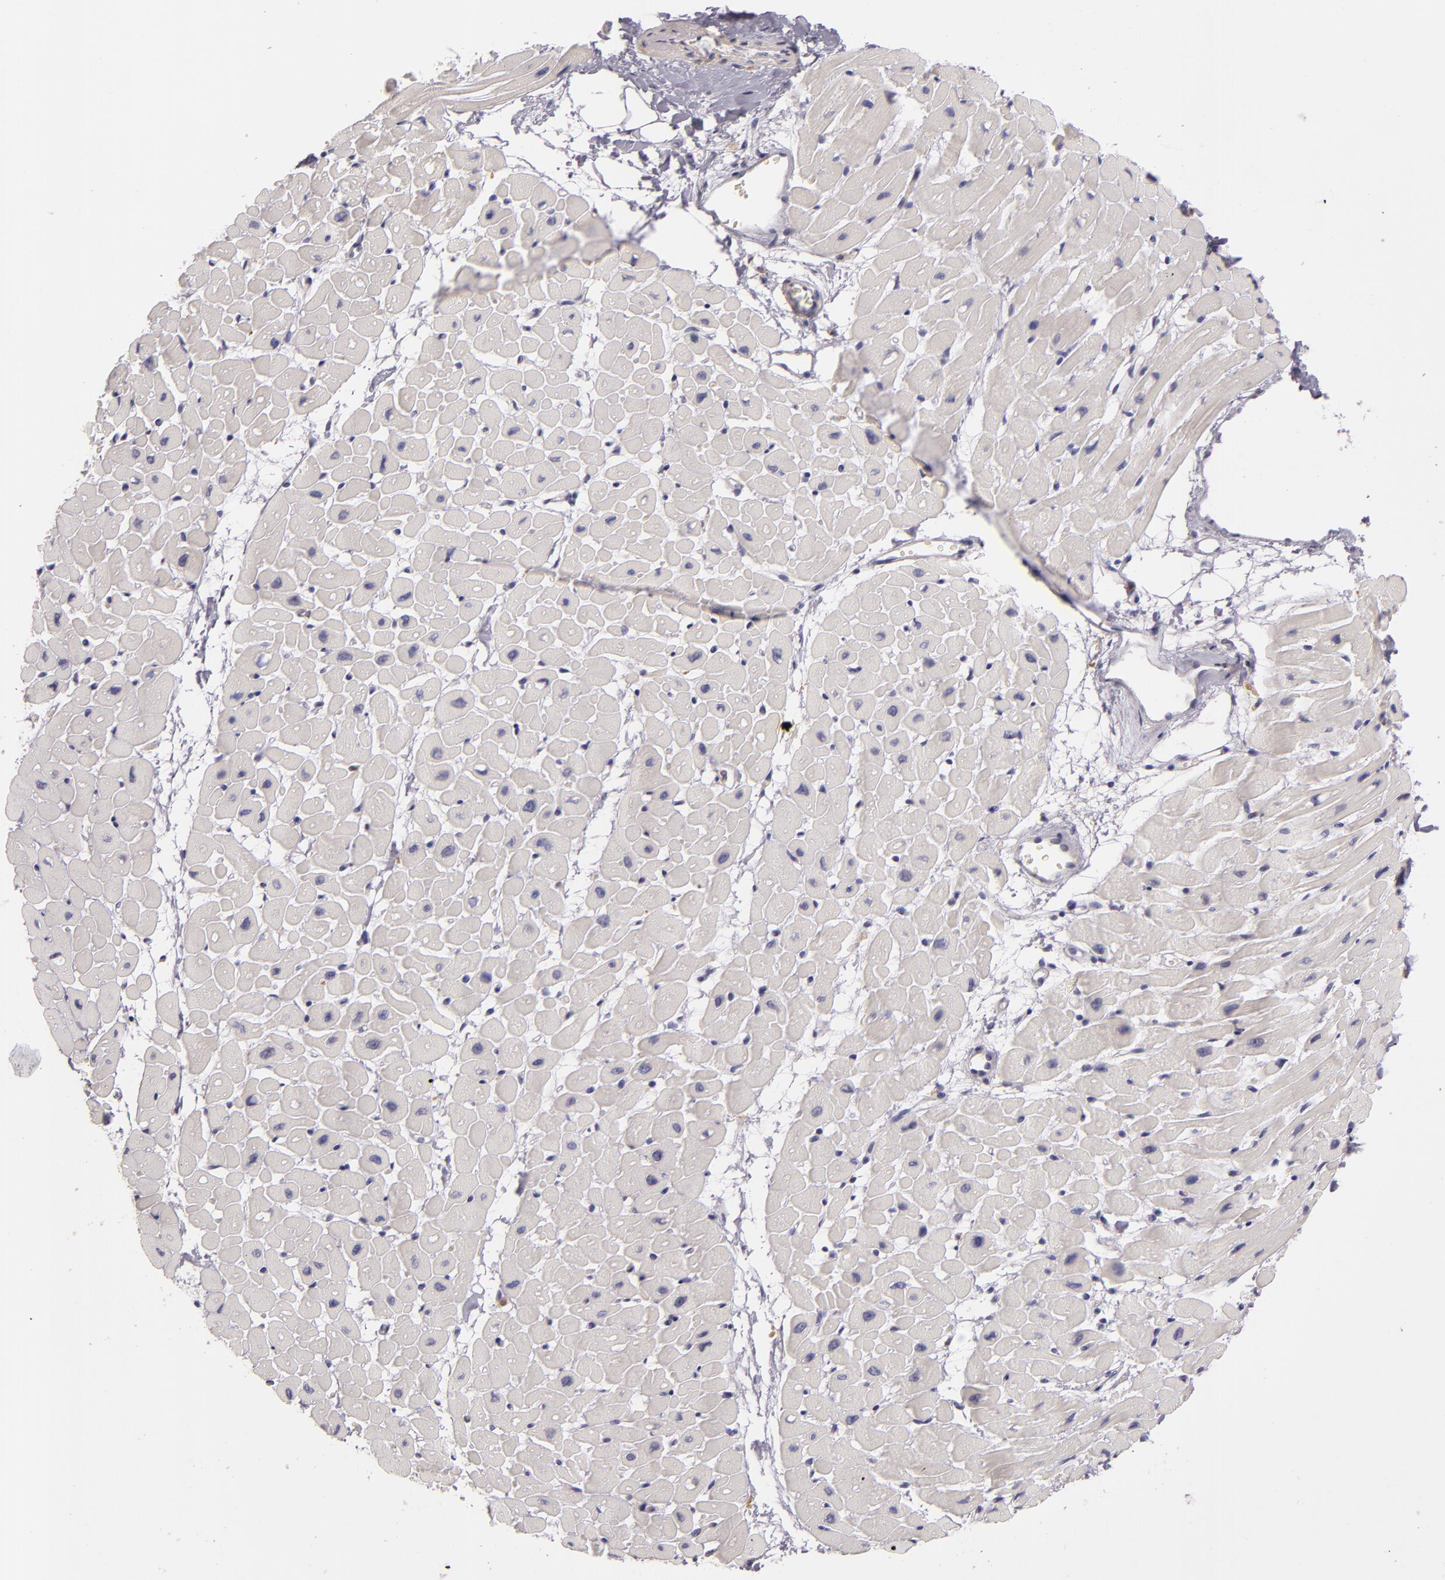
{"staining": {"intensity": "negative", "quantity": "none", "location": "none"}, "tissue": "heart muscle", "cell_type": "Cardiomyocytes", "image_type": "normal", "snomed": [{"axis": "morphology", "description": "Normal tissue, NOS"}, {"axis": "topography", "description": "Heart"}], "caption": "The photomicrograph displays no staining of cardiomyocytes in benign heart muscle. (Stains: DAB (3,3'-diaminobenzidine) immunohistochemistry with hematoxylin counter stain, Microscopy: brightfield microscopy at high magnification).", "gene": "TLR8", "patient": {"sex": "male", "age": 45}}